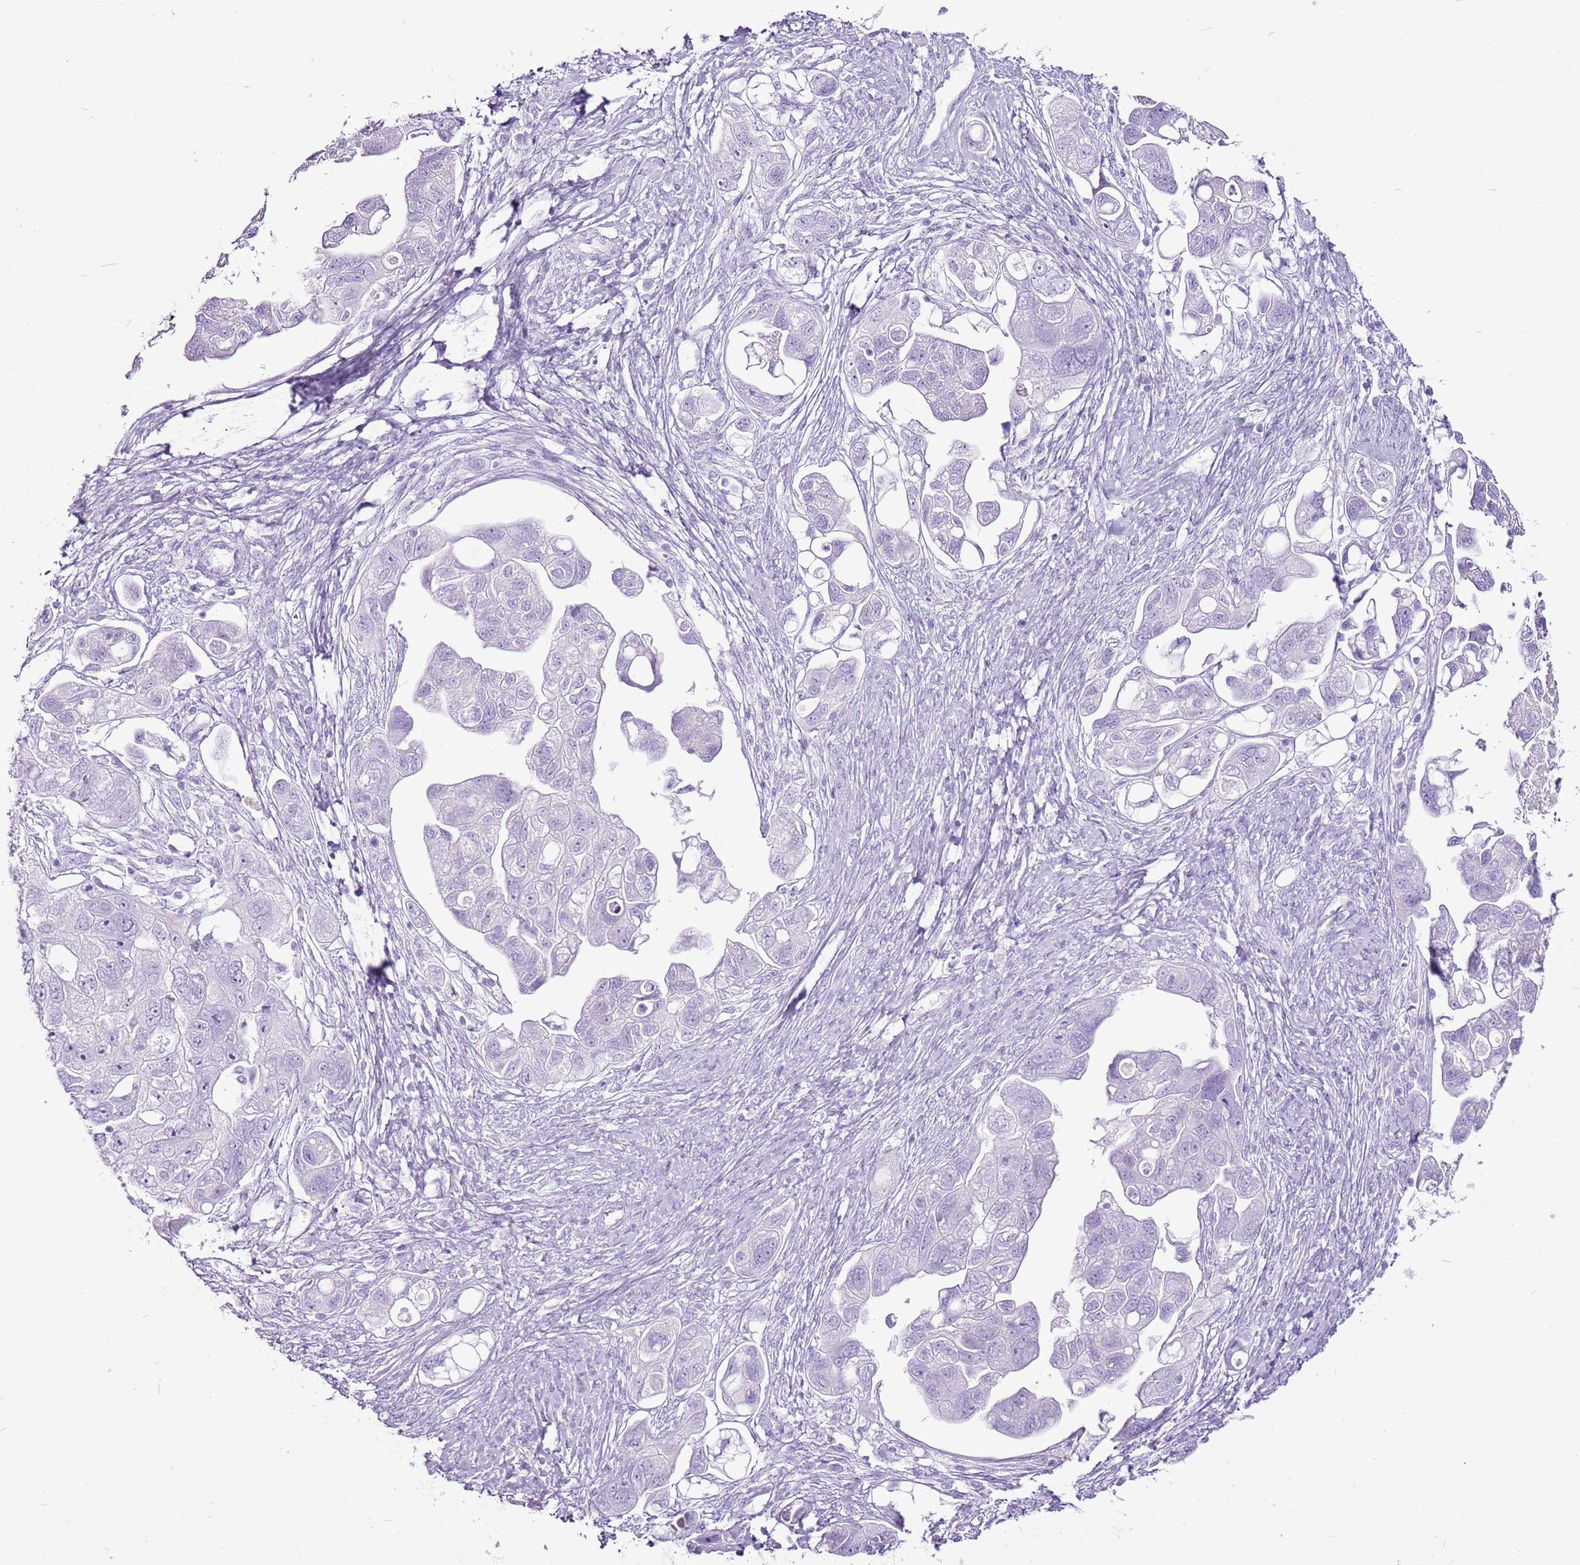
{"staining": {"intensity": "negative", "quantity": "none", "location": "none"}, "tissue": "ovarian cancer", "cell_type": "Tumor cells", "image_type": "cancer", "snomed": [{"axis": "morphology", "description": "Carcinoma, NOS"}, {"axis": "morphology", "description": "Cystadenocarcinoma, serous, NOS"}, {"axis": "topography", "description": "Ovary"}], "caption": "Tumor cells show no significant protein positivity in carcinoma (ovarian).", "gene": "CNFN", "patient": {"sex": "female", "age": 69}}